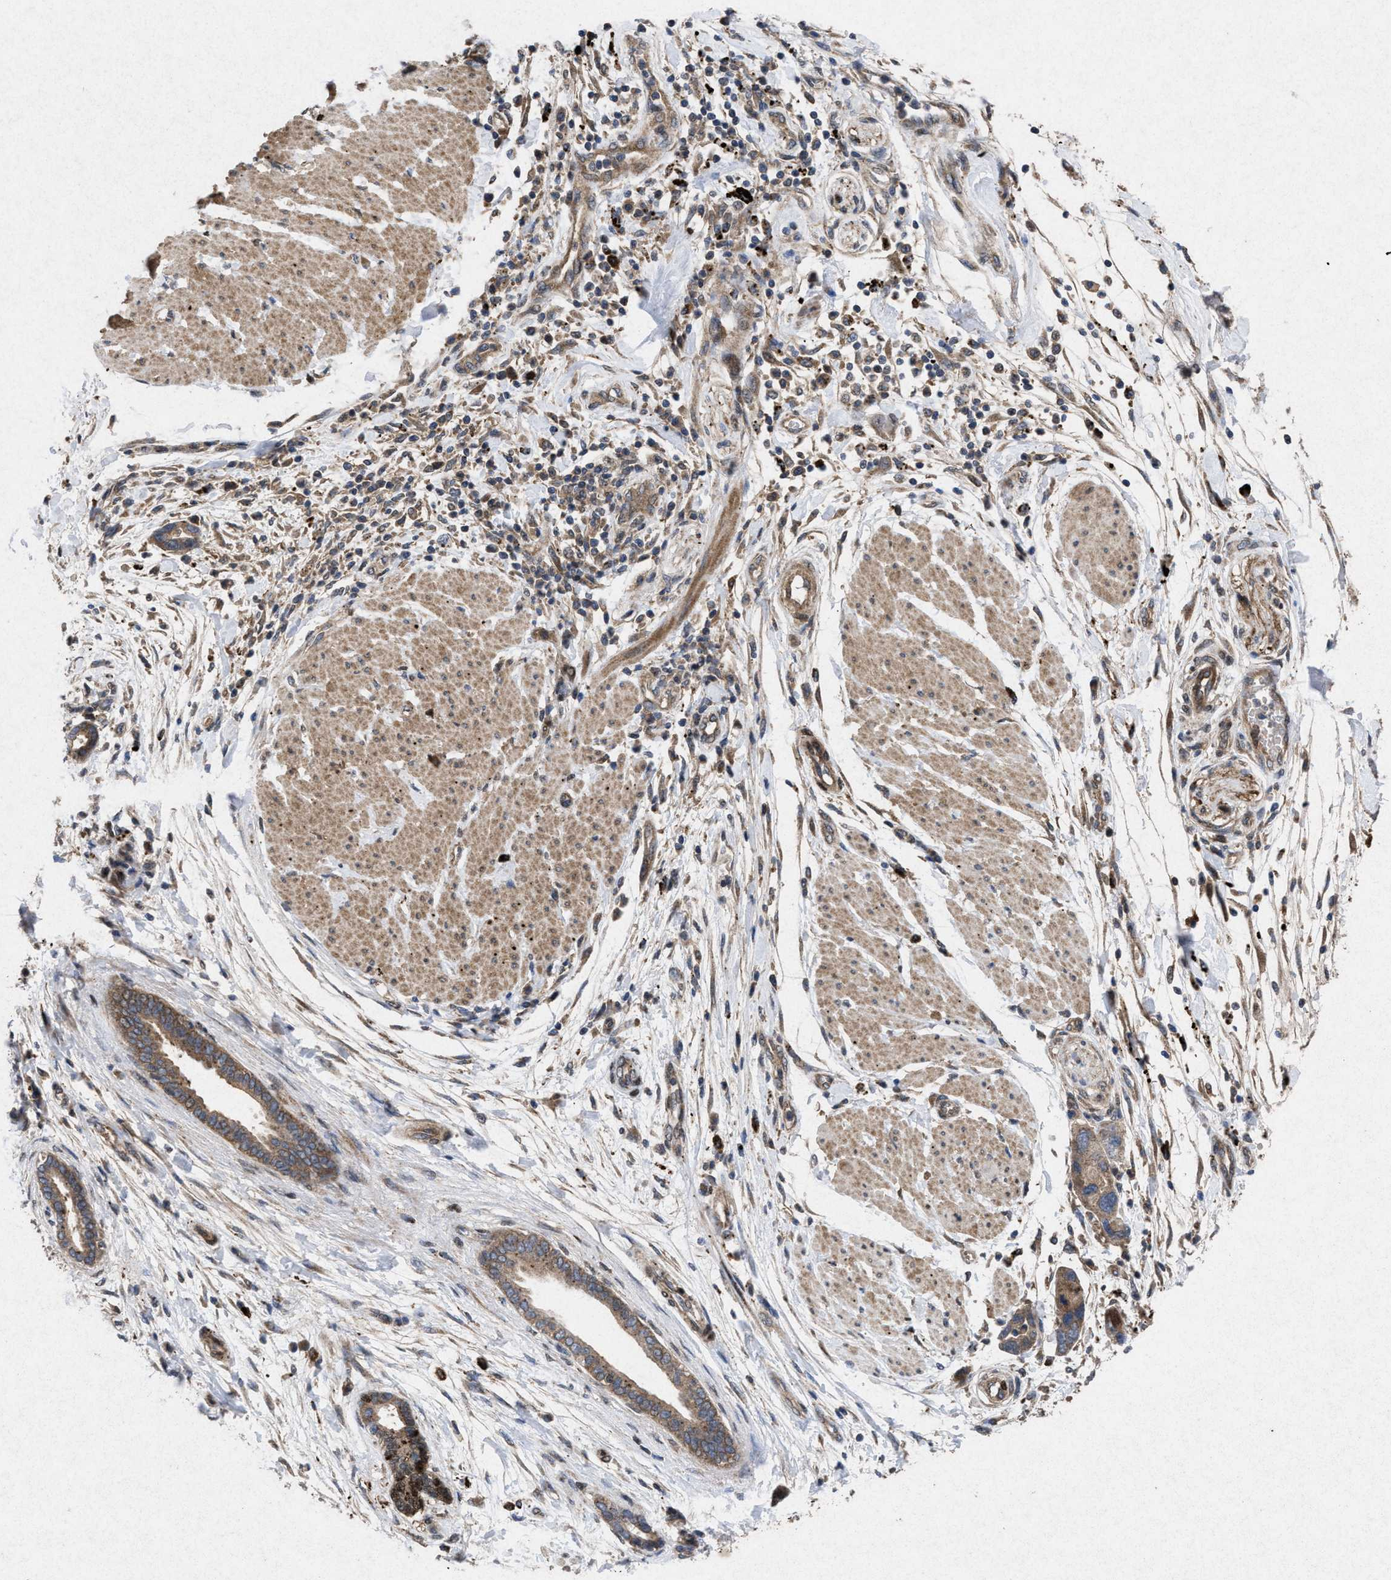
{"staining": {"intensity": "moderate", "quantity": ">75%", "location": "cytoplasmic/membranous"}, "tissue": "pancreatic cancer", "cell_type": "Tumor cells", "image_type": "cancer", "snomed": [{"axis": "morphology", "description": "Normal tissue, NOS"}, {"axis": "morphology", "description": "Adenocarcinoma, NOS"}, {"axis": "topography", "description": "Pancreas"}], "caption": "Moderate cytoplasmic/membranous expression for a protein is seen in about >75% of tumor cells of pancreatic cancer (adenocarcinoma) using IHC.", "gene": "MSI2", "patient": {"sex": "female", "age": 71}}